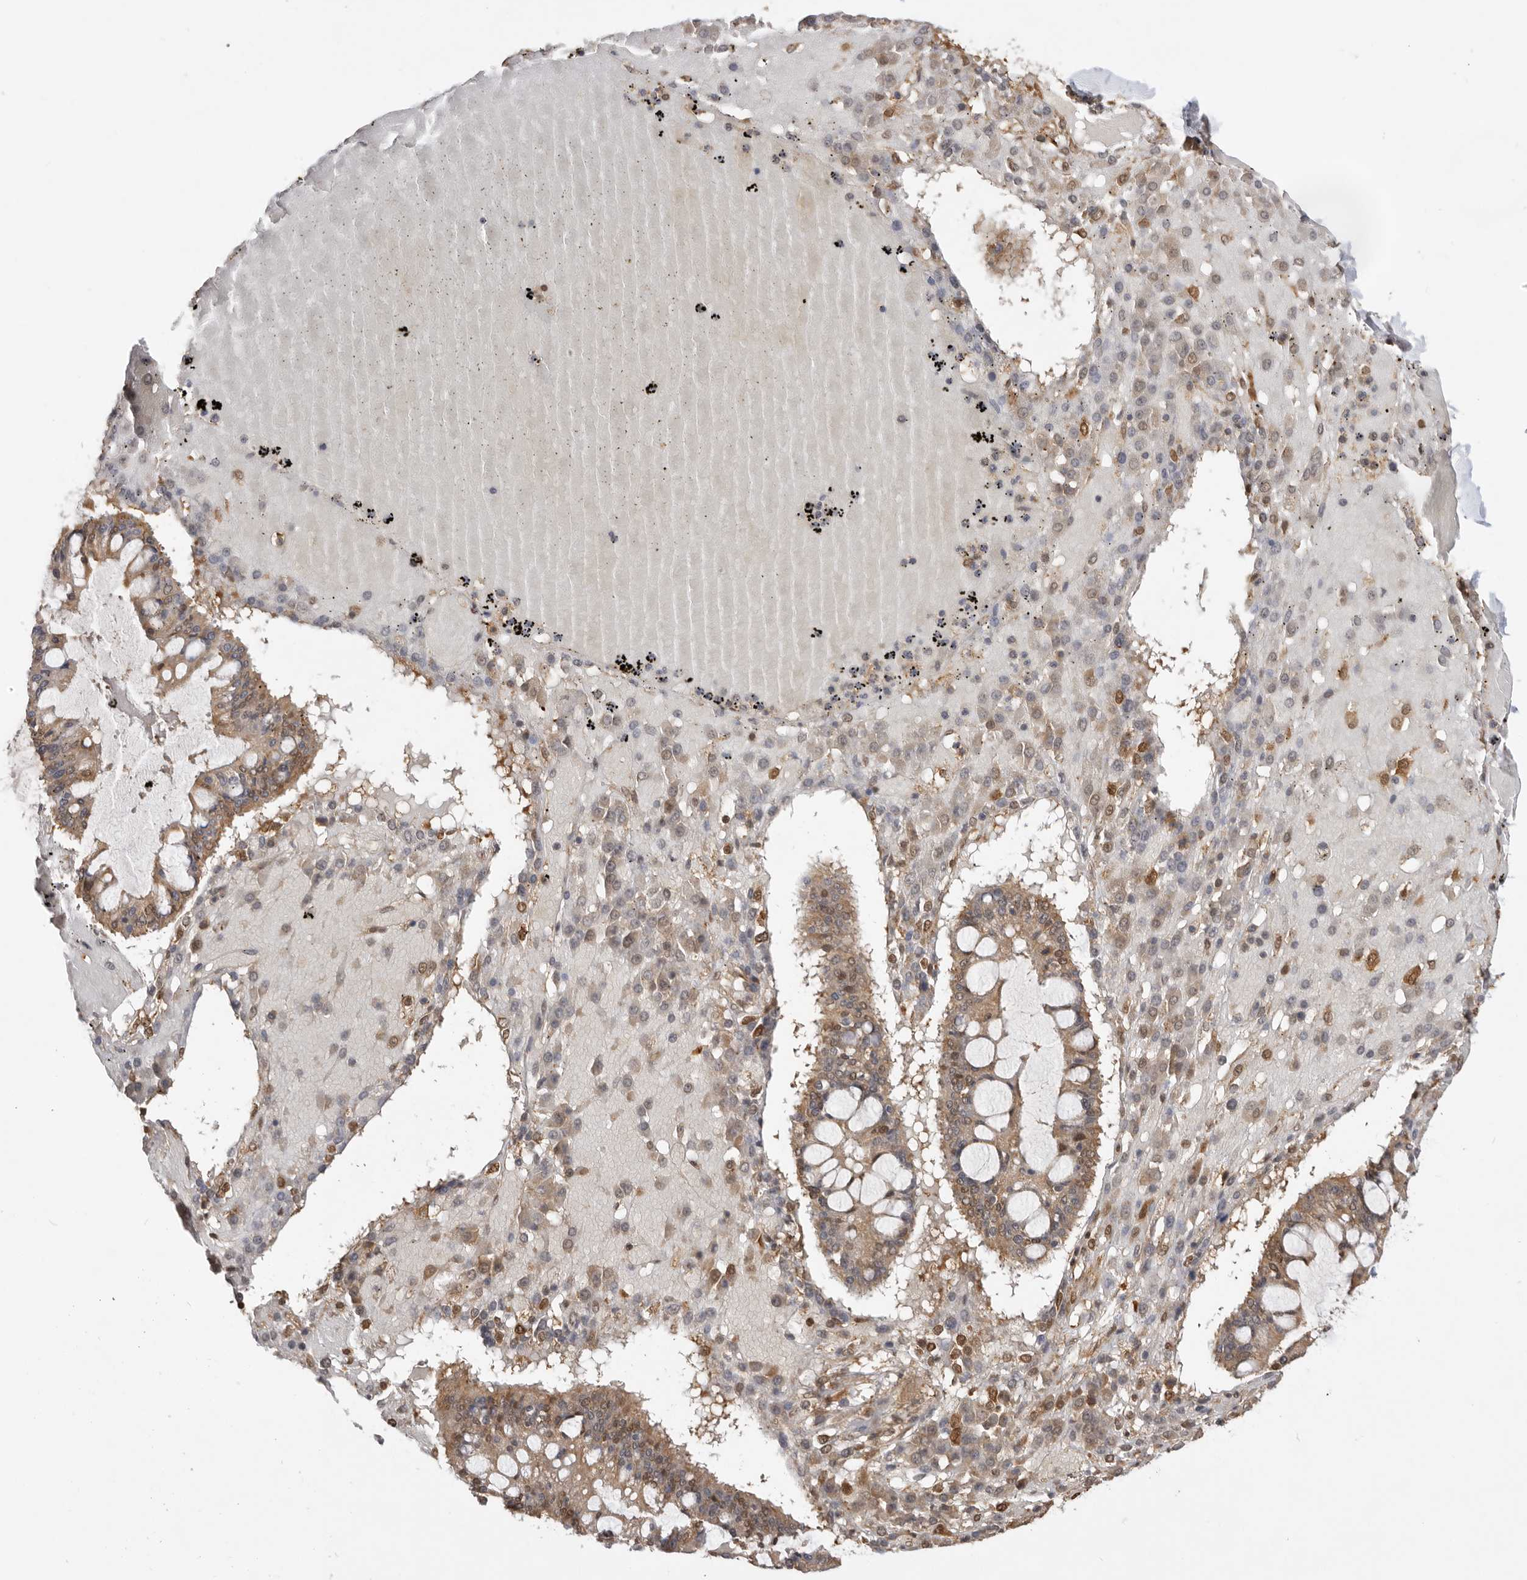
{"staining": {"intensity": "moderate", "quantity": ">75%", "location": "cytoplasmic/membranous,nuclear"}, "tissue": "ovarian cancer", "cell_type": "Tumor cells", "image_type": "cancer", "snomed": [{"axis": "morphology", "description": "Cystadenocarcinoma, mucinous, NOS"}, {"axis": "topography", "description": "Ovary"}], "caption": "Immunohistochemical staining of ovarian mucinous cystadenocarcinoma displays moderate cytoplasmic/membranous and nuclear protein positivity in about >75% of tumor cells.", "gene": "ADPRS", "patient": {"sex": "female", "age": 73}}